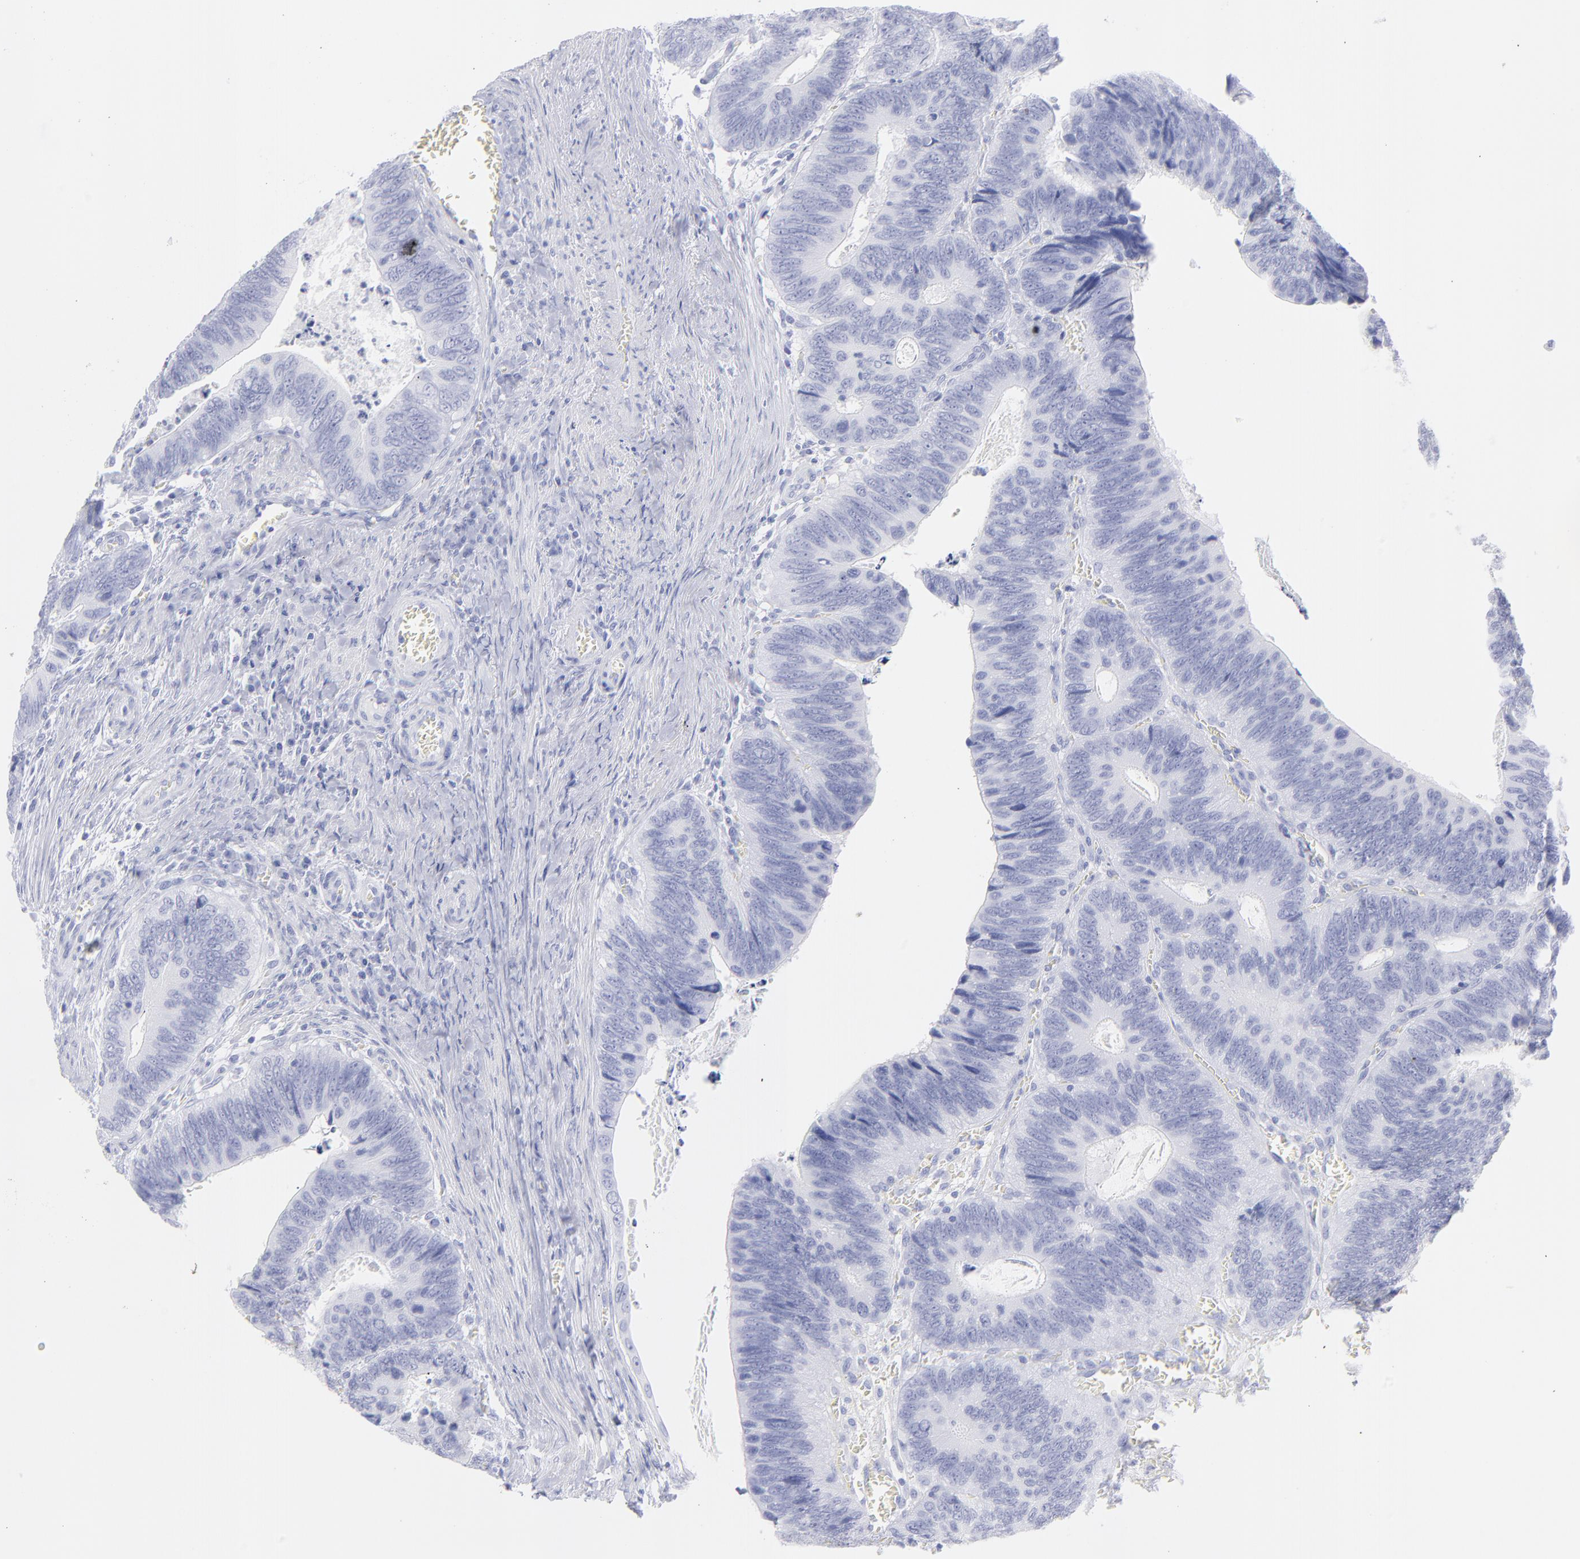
{"staining": {"intensity": "negative", "quantity": "none", "location": "none"}, "tissue": "colorectal cancer", "cell_type": "Tumor cells", "image_type": "cancer", "snomed": [{"axis": "morphology", "description": "Adenocarcinoma, NOS"}, {"axis": "topography", "description": "Colon"}], "caption": "This is an immunohistochemistry photomicrograph of human colorectal adenocarcinoma. There is no expression in tumor cells.", "gene": "F13B", "patient": {"sex": "male", "age": 72}}